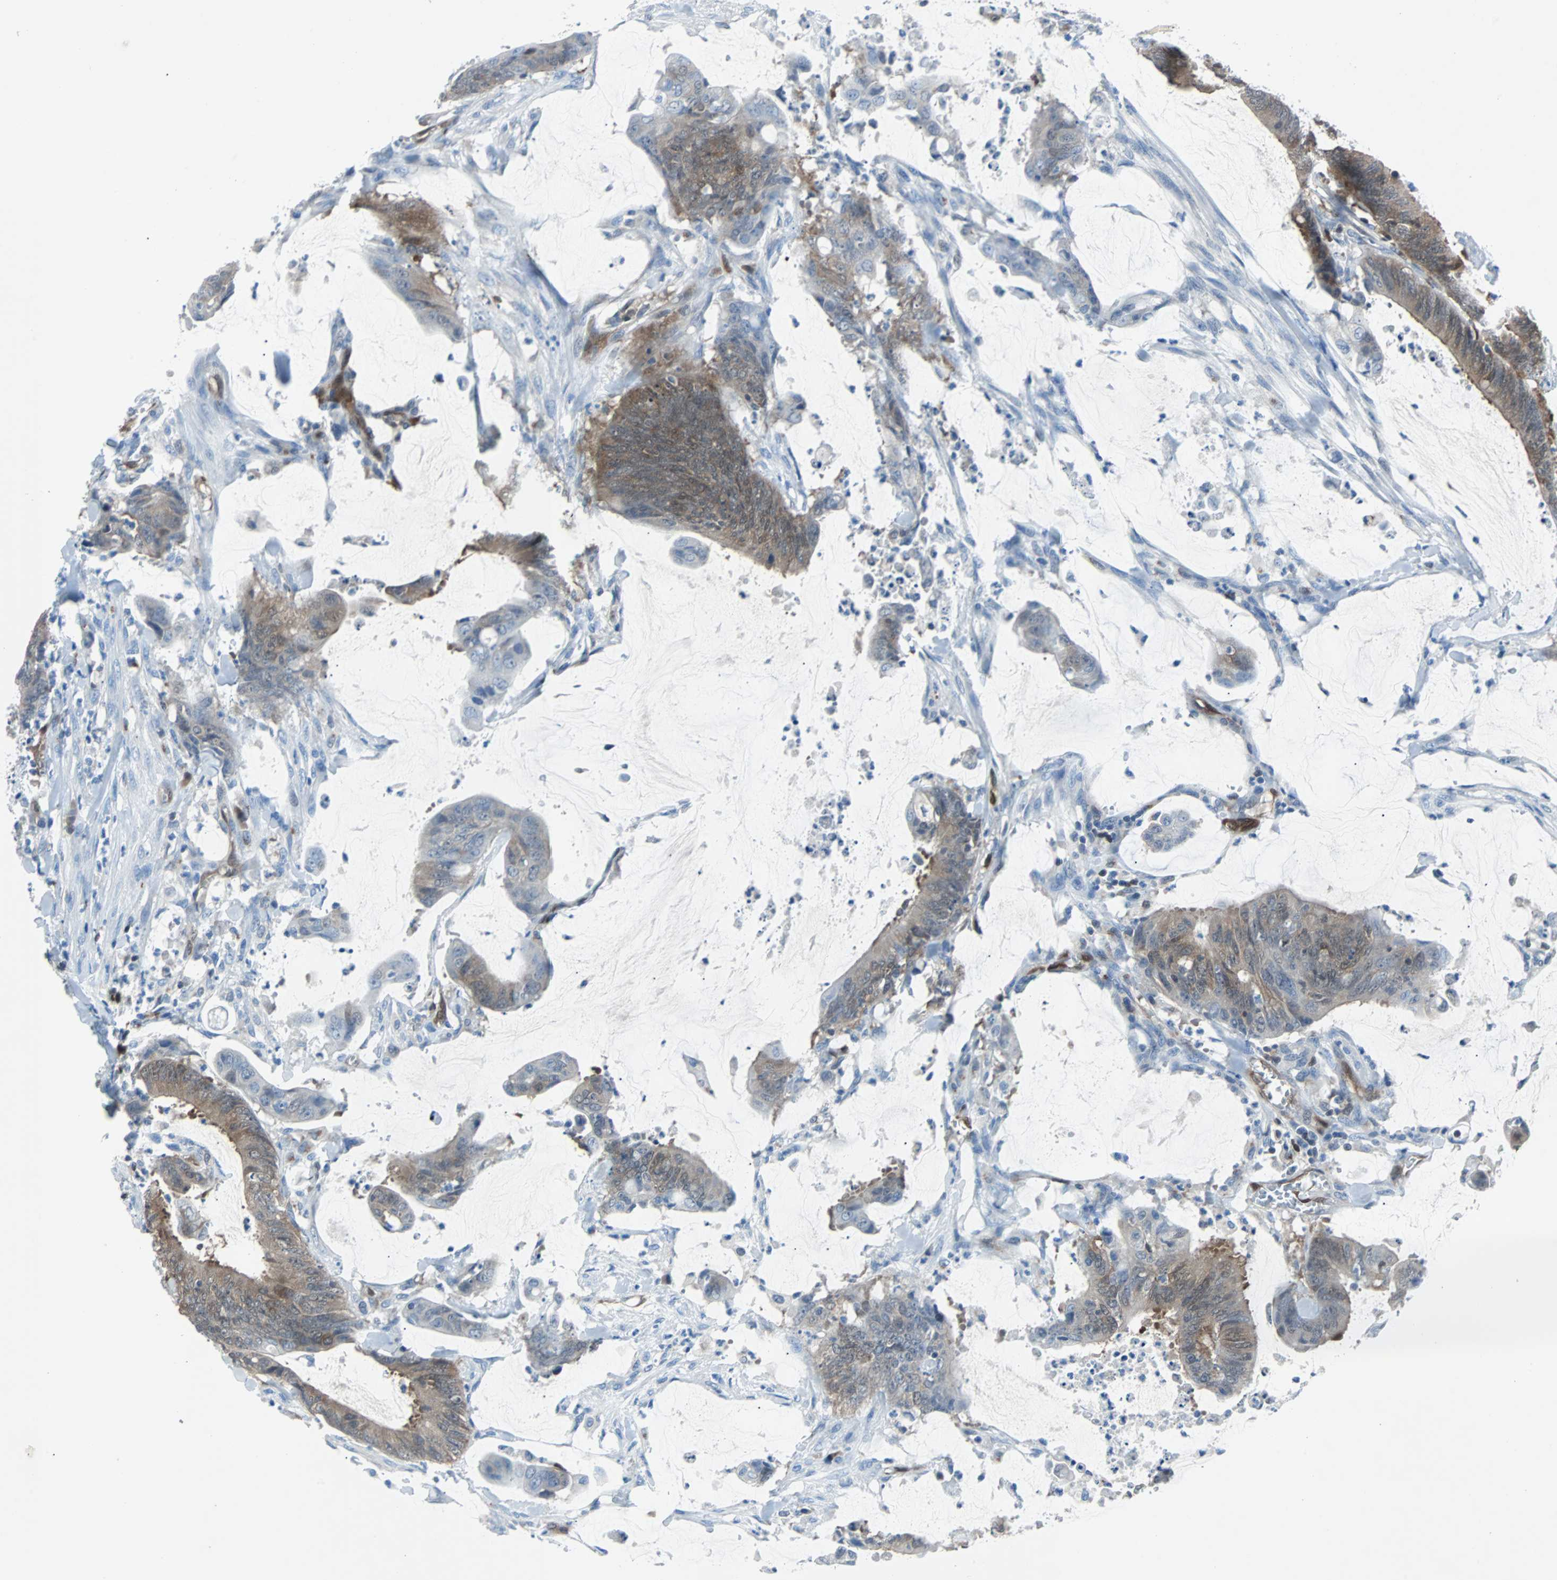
{"staining": {"intensity": "moderate", "quantity": "25%-75%", "location": "cytoplasmic/membranous,nuclear"}, "tissue": "colorectal cancer", "cell_type": "Tumor cells", "image_type": "cancer", "snomed": [{"axis": "morphology", "description": "Adenocarcinoma, NOS"}, {"axis": "topography", "description": "Rectum"}], "caption": "Moderate cytoplasmic/membranous and nuclear staining is identified in about 25%-75% of tumor cells in colorectal adenocarcinoma. (Brightfield microscopy of DAB IHC at high magnification).", "gene": "MAP2K6", "patient": {"sex": "female", "age": 66}}